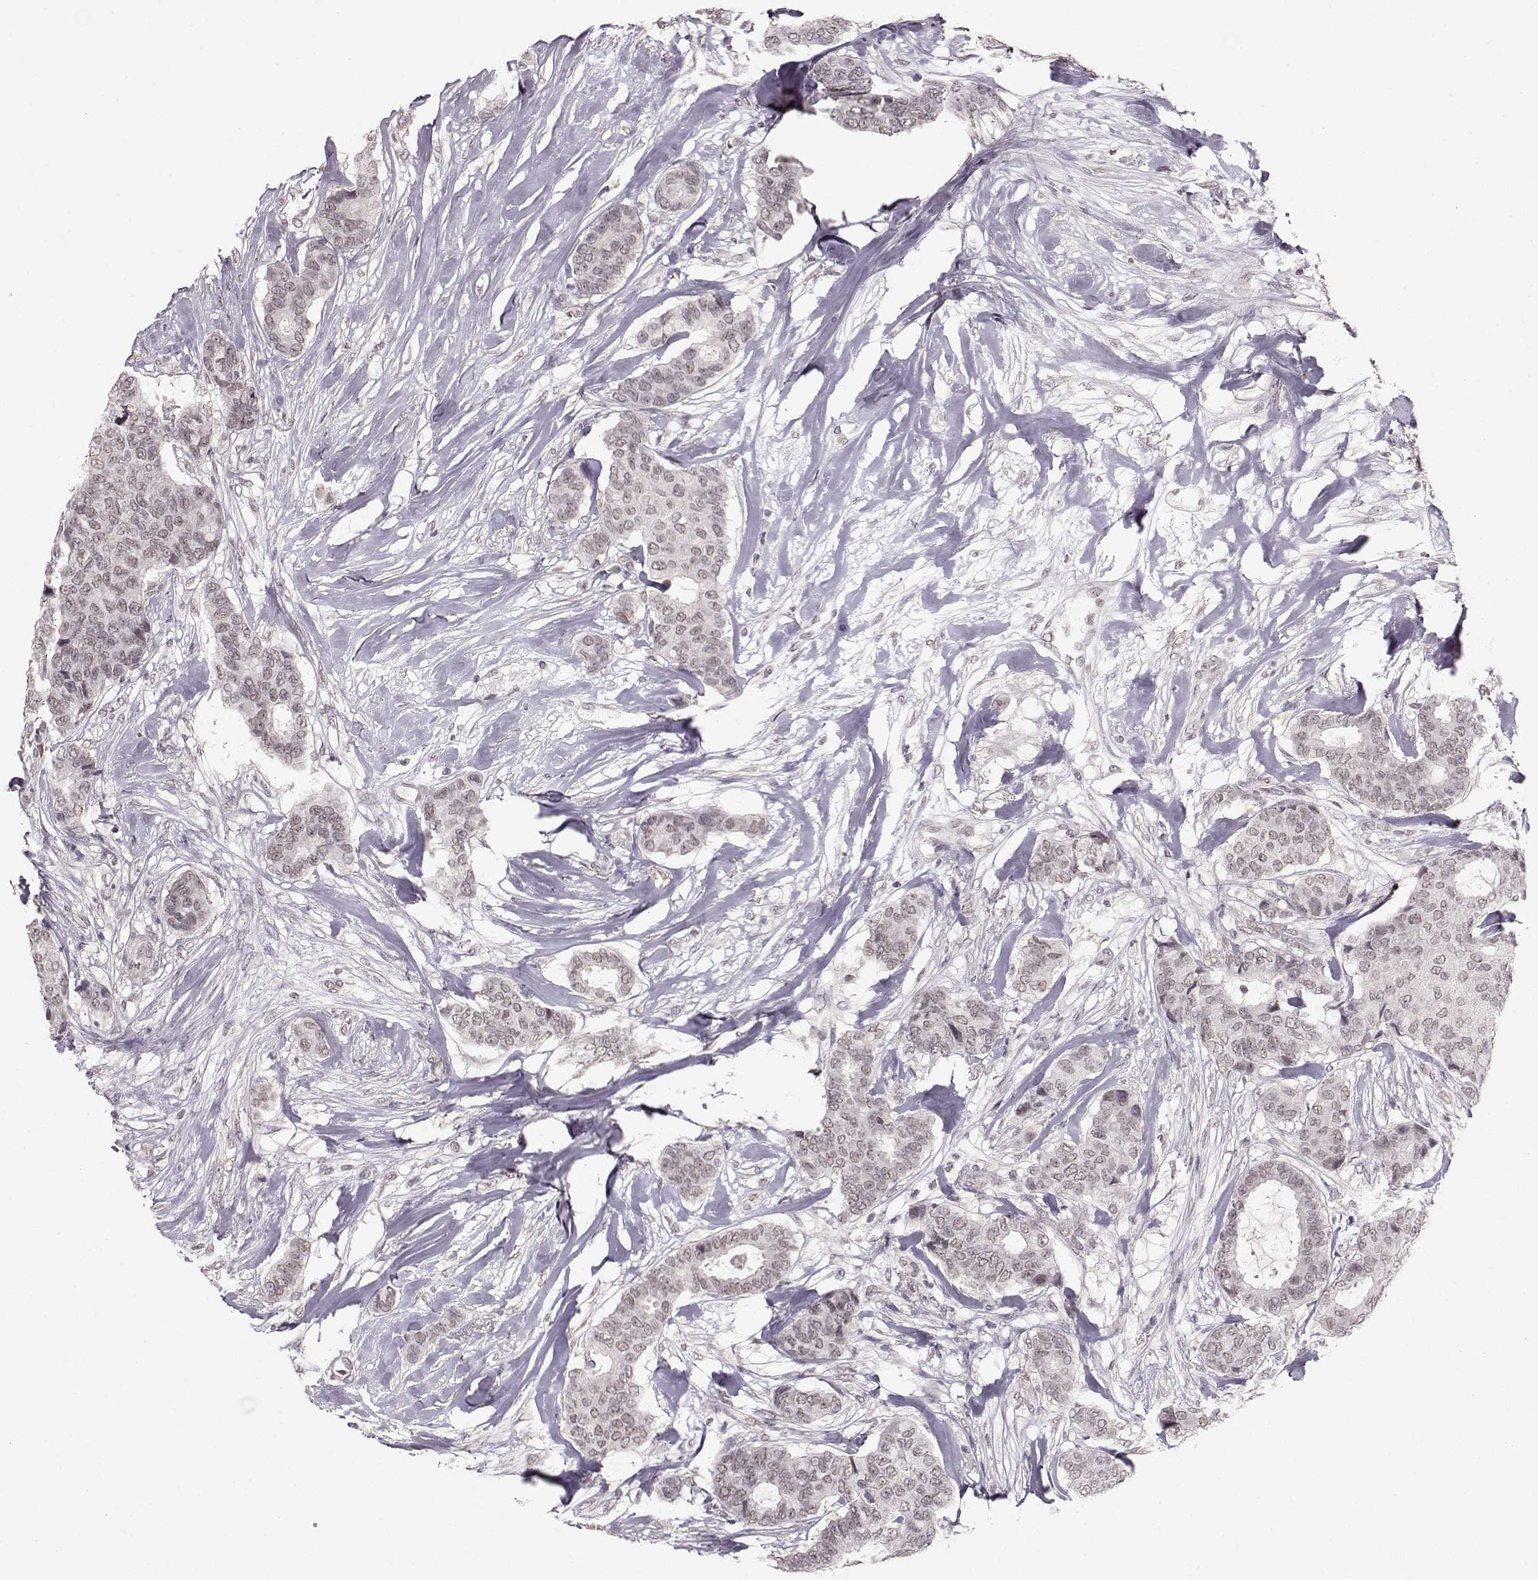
{"staining": {"intensity": "weak", "quantity": "<25%", "location": "nuclear"}, "tissue": "breast cancer", "cell_type": "Tumor cells", "image_type": "cancer", "snomed": [{"axis": "morphology", "description": "Duct carcinoma"}, {"axis": "topography", "description": "Breast"}], "caption": "The photomicrograph demonstrates no staining of tumor cells in intraductal carcinoma (breast).", "gene": "PCP4", "patient": {"sex": "female", "age": 75}}